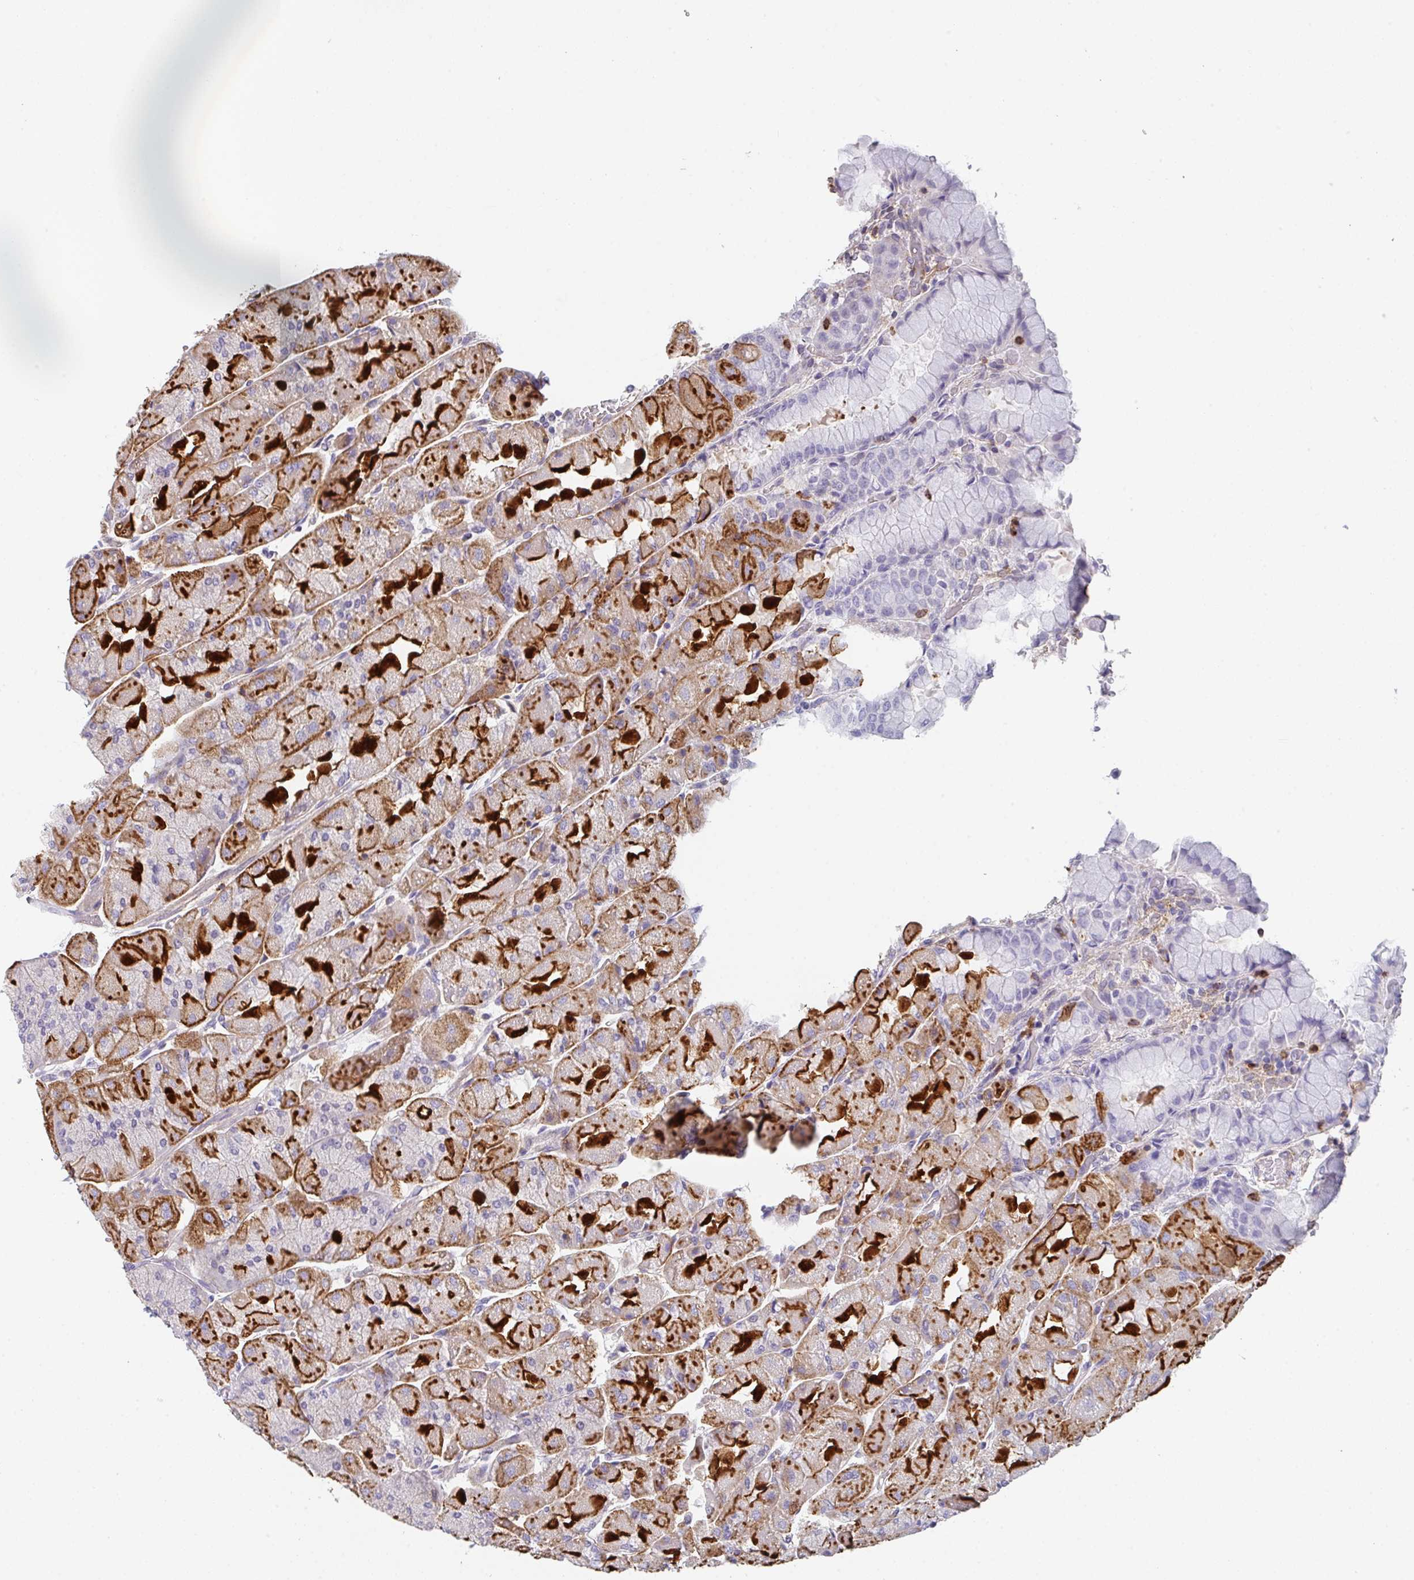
{"staining": {"intensity": "strong", "quantity": "25%-75%", "location": "cytoplasmic/membranous"}, "tissue": "stomach", "cell_type": "Glandular cells", "image_type": "normal", "snomed": [{"axis": "morphology", "description": "Normal tissue, NOS"}, {"axis": "topography", "description": "Stomach"}], "caption": "Protein analysis of unremarkable stomach reveals strong cytoplasmic/membranous positivity in about 25%-75% of glandular cells. Immunohistochemistry (ihc) stains the protein in brown and the nuclei are stained blue.", "gene": "DBN1", "patient": {"sex": "female", "age": 61}}